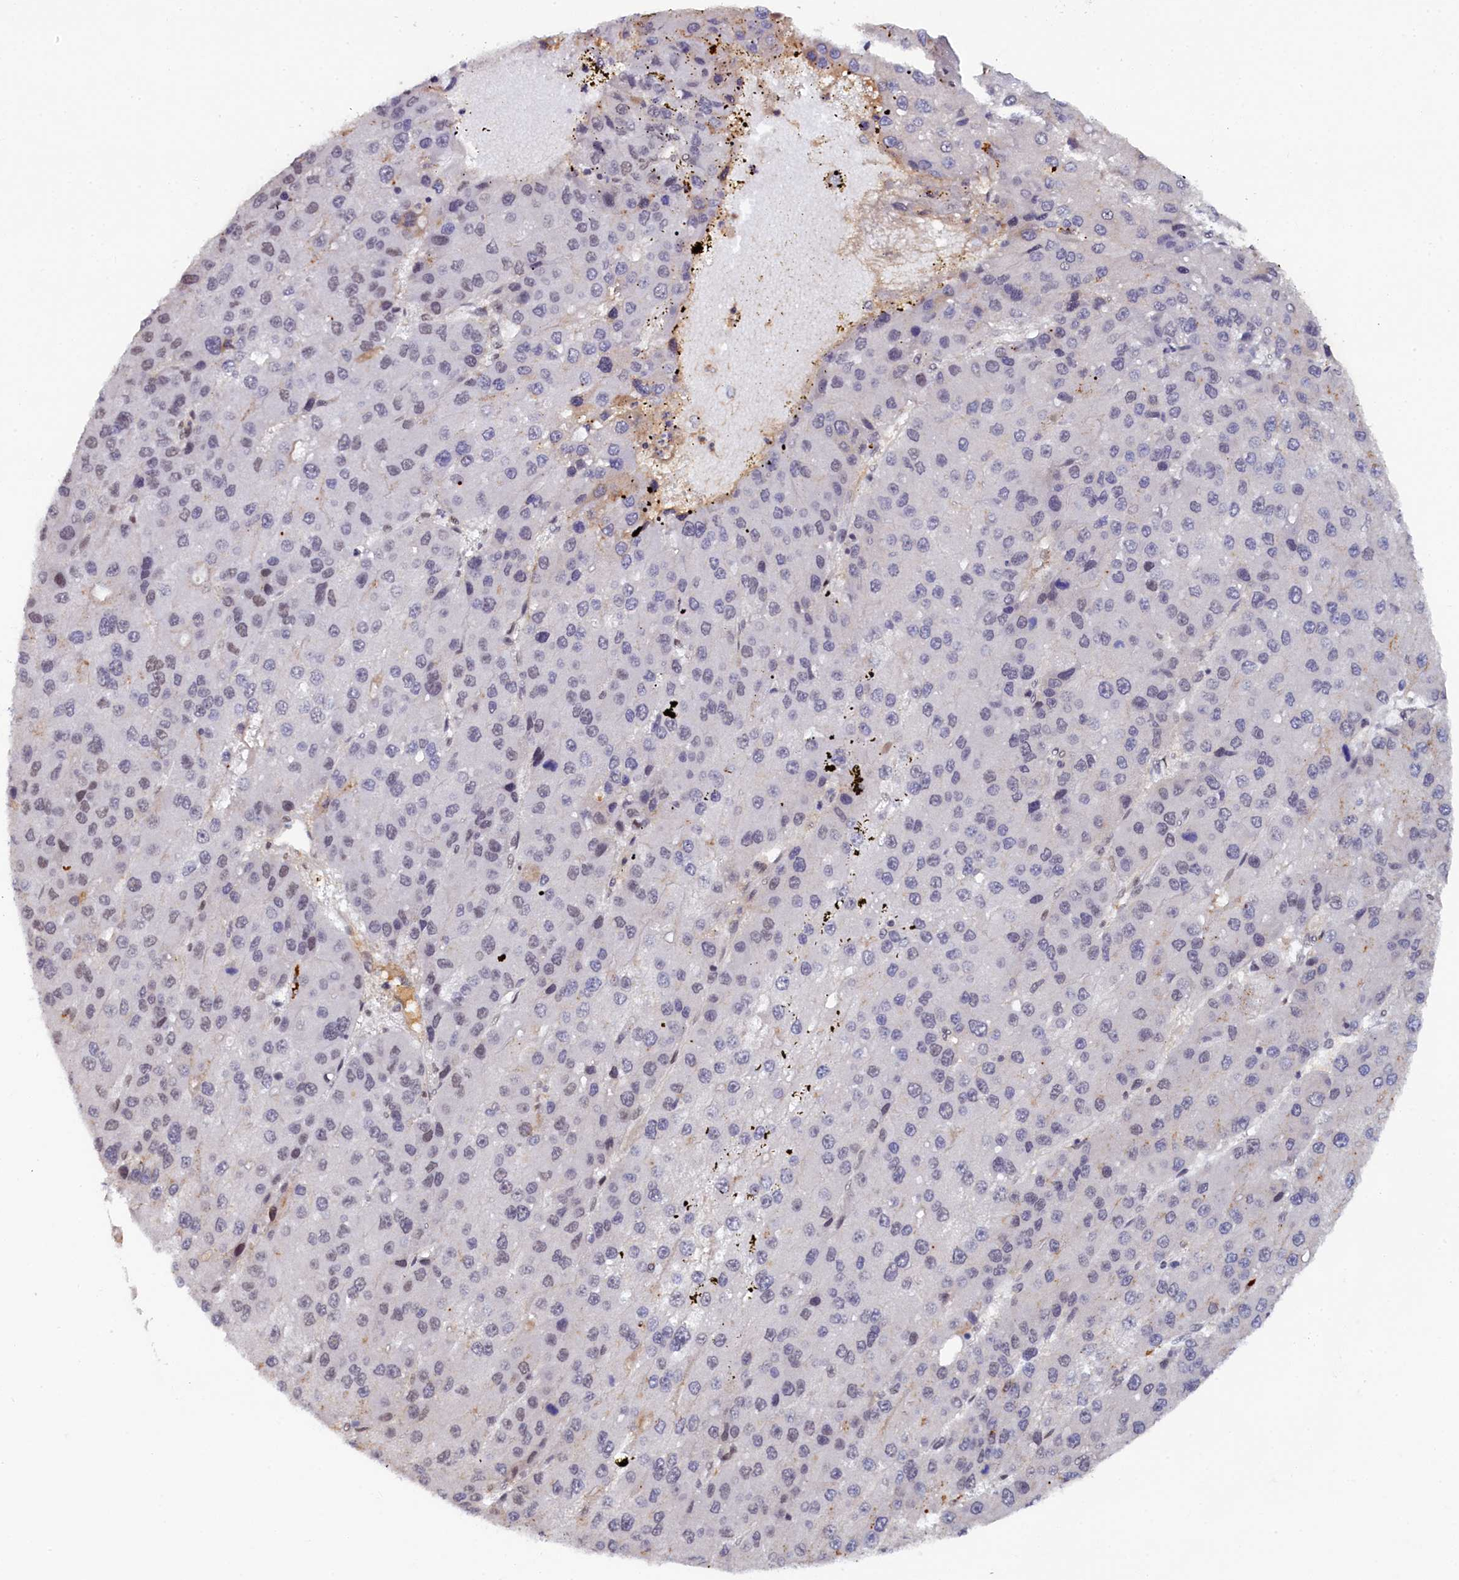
{"staining": {"intensity": "negative", "quantity": "none", "location": "none"}, "tissue": "liver cancer", "cell_type": "Tumor cells", "image_type": "cancer", "snomed": [{"axis": "morphology", "description": "Carcinoma, Hepatocellular, NOS"}, {"axis": "topography", "description": "Liver"}], "caption": "A histopathology image of human liver hepatocellular carcinoma is negative for staining in tumor cells.", "gene": "INTS14", "patient": {"sex": "female", "age": 73}}